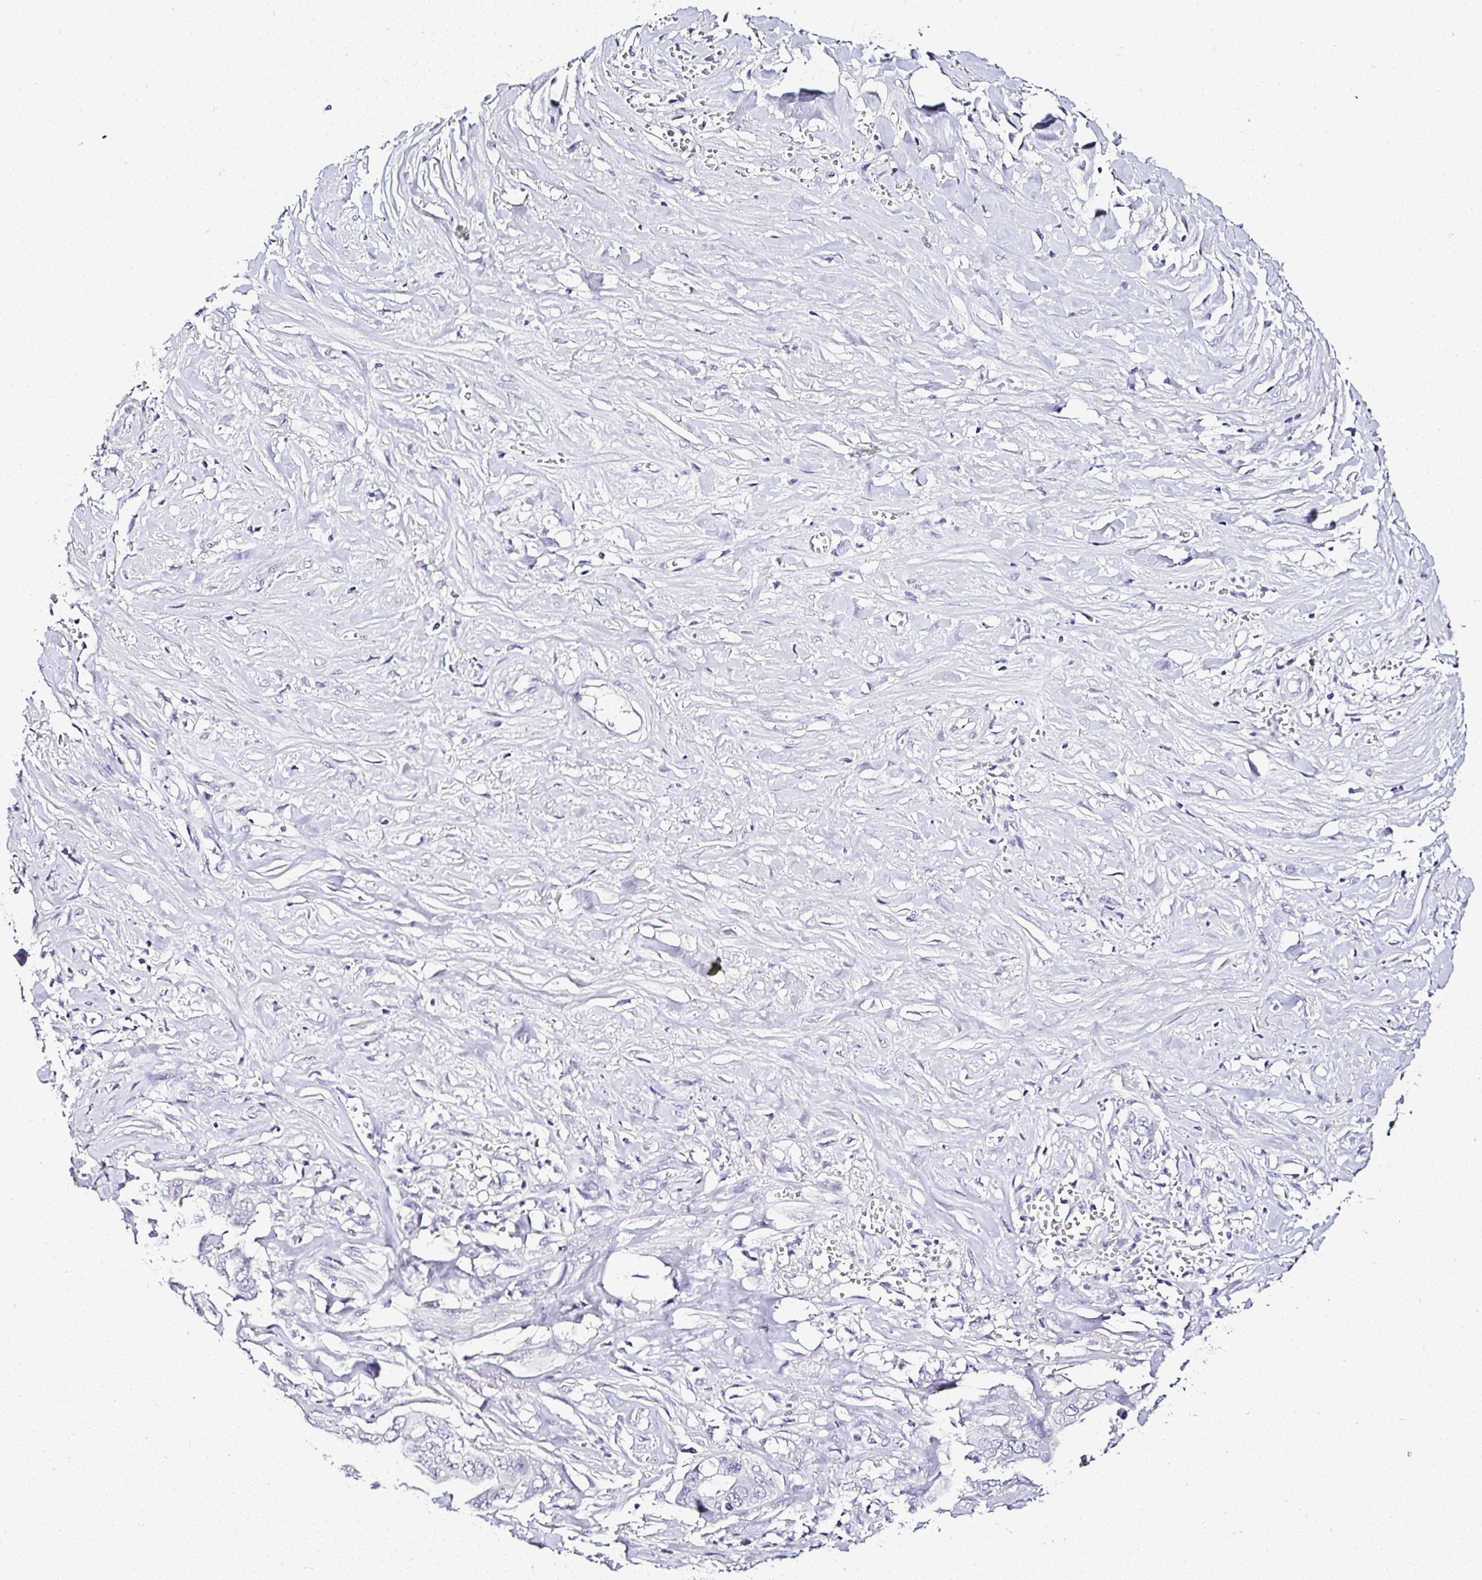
{"staining": {"intensity": "negative", "quantity": "none", "location": "none"}, "tissue": "liver cancer", "cell_type": "Tumor cells", "image_type": "cancer", "snomed": [{"axis": "morphology", "description": "Cholangiocarcinoma"}, {"axis": "topography", "description": "Liver"}], "caption": "High magnification brightfield microscopy of liver cancer (cholangiocarcinoma) stained with DAB (brown) and counterstained with hematoxylin (blue): tumor cells show no significant positivity.", "gene": "SERPINB3", "patient": {"sex": "female", "age": 79}}